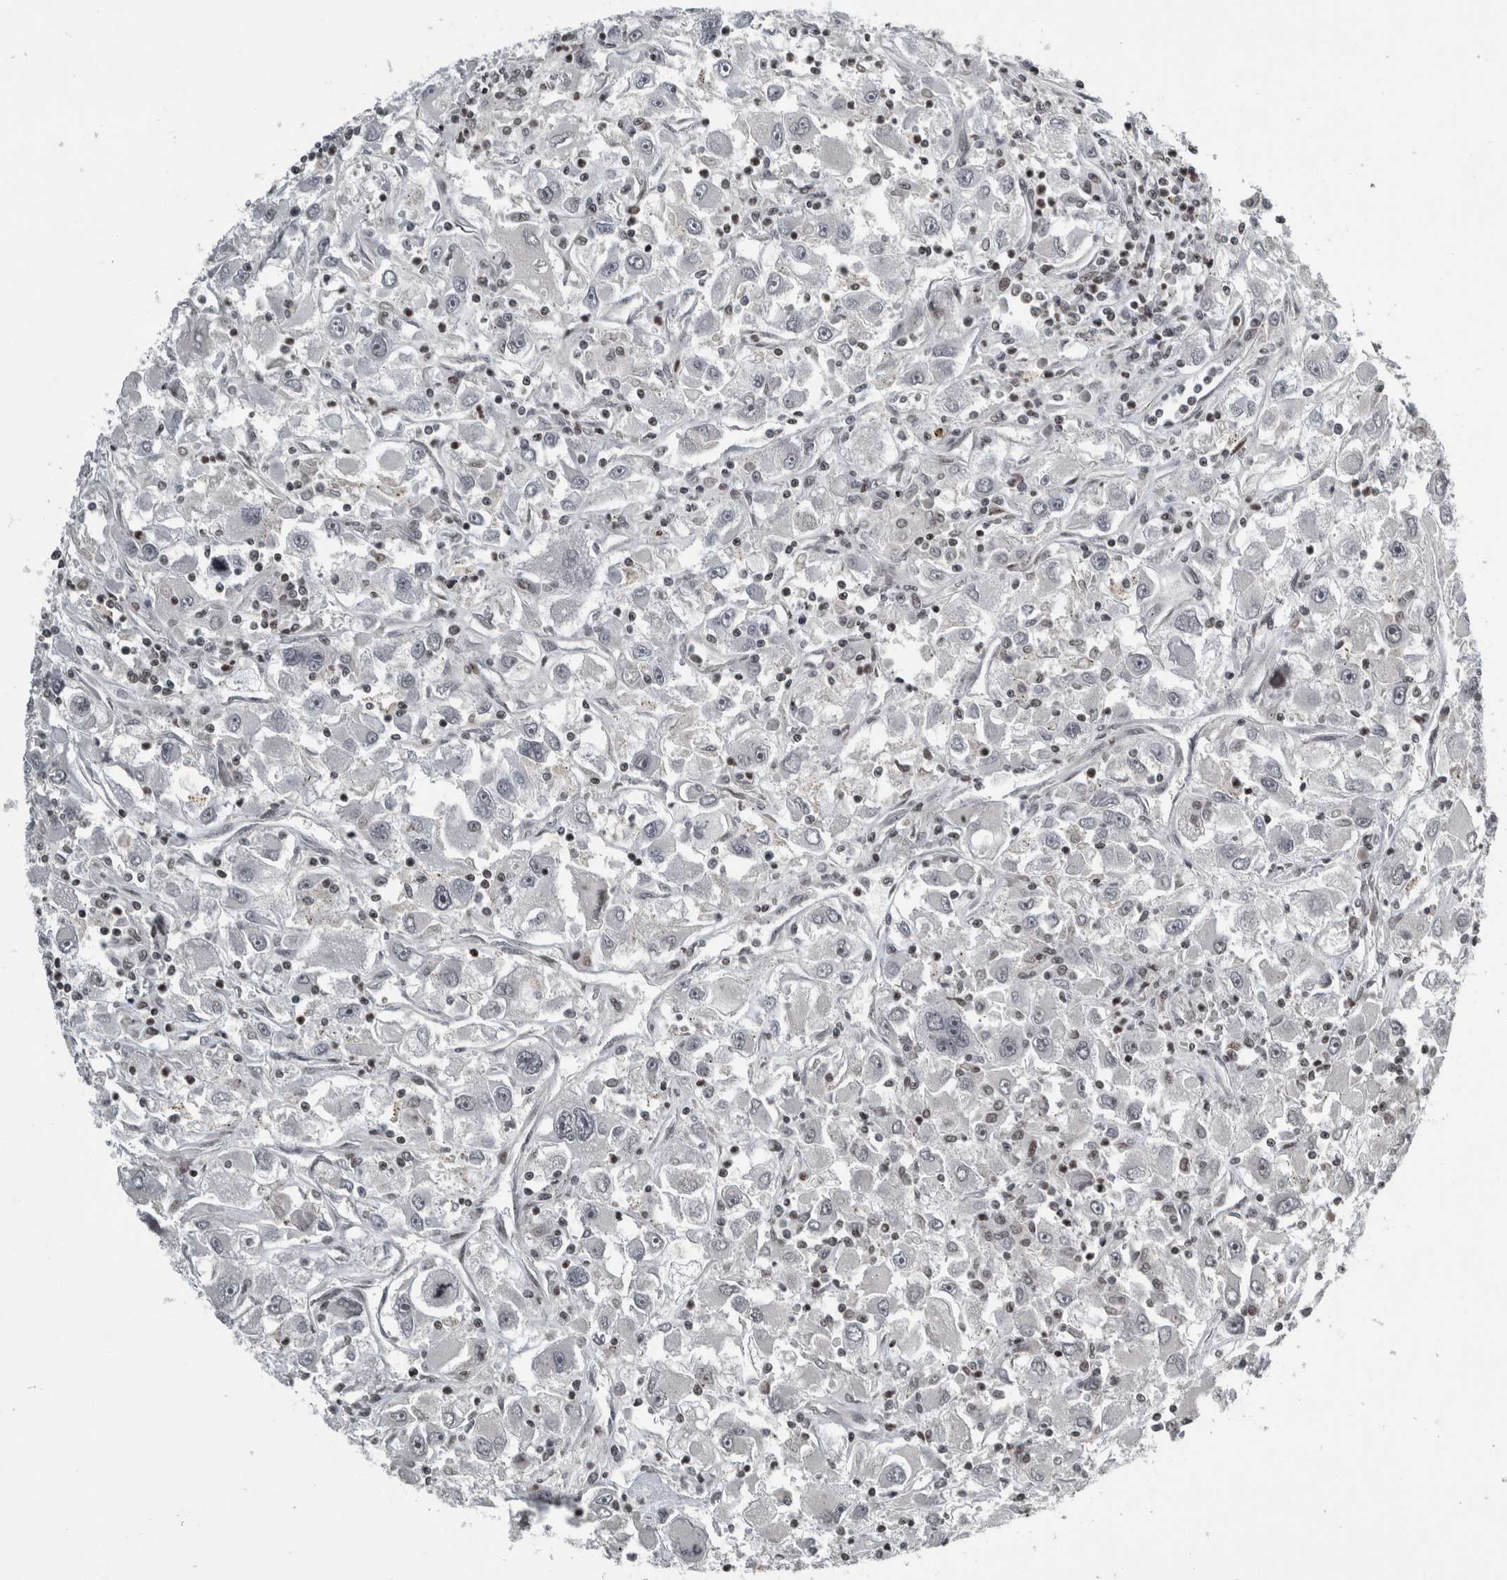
{"staining": {"intensity": "negative", "quantity": "none", "location": "none"}, "tissue": "renal cancer", "cell_type": "Tumor cells", "image_type": "cancer", "snomed": [{"axis": "morphology", "description": "Adenocarcinoma, NOS"}, {"axis": "topography", "description": "Kidney"}], "caption": "This photomicrograph is of adenocarcinoma (renal) stained with IHC to label a protein in brown with the nuclei are counter-stained blue. There is no expression in tumor cells.", "gene": "UNC50", "patient": {"sex": "female", "age": 52}}